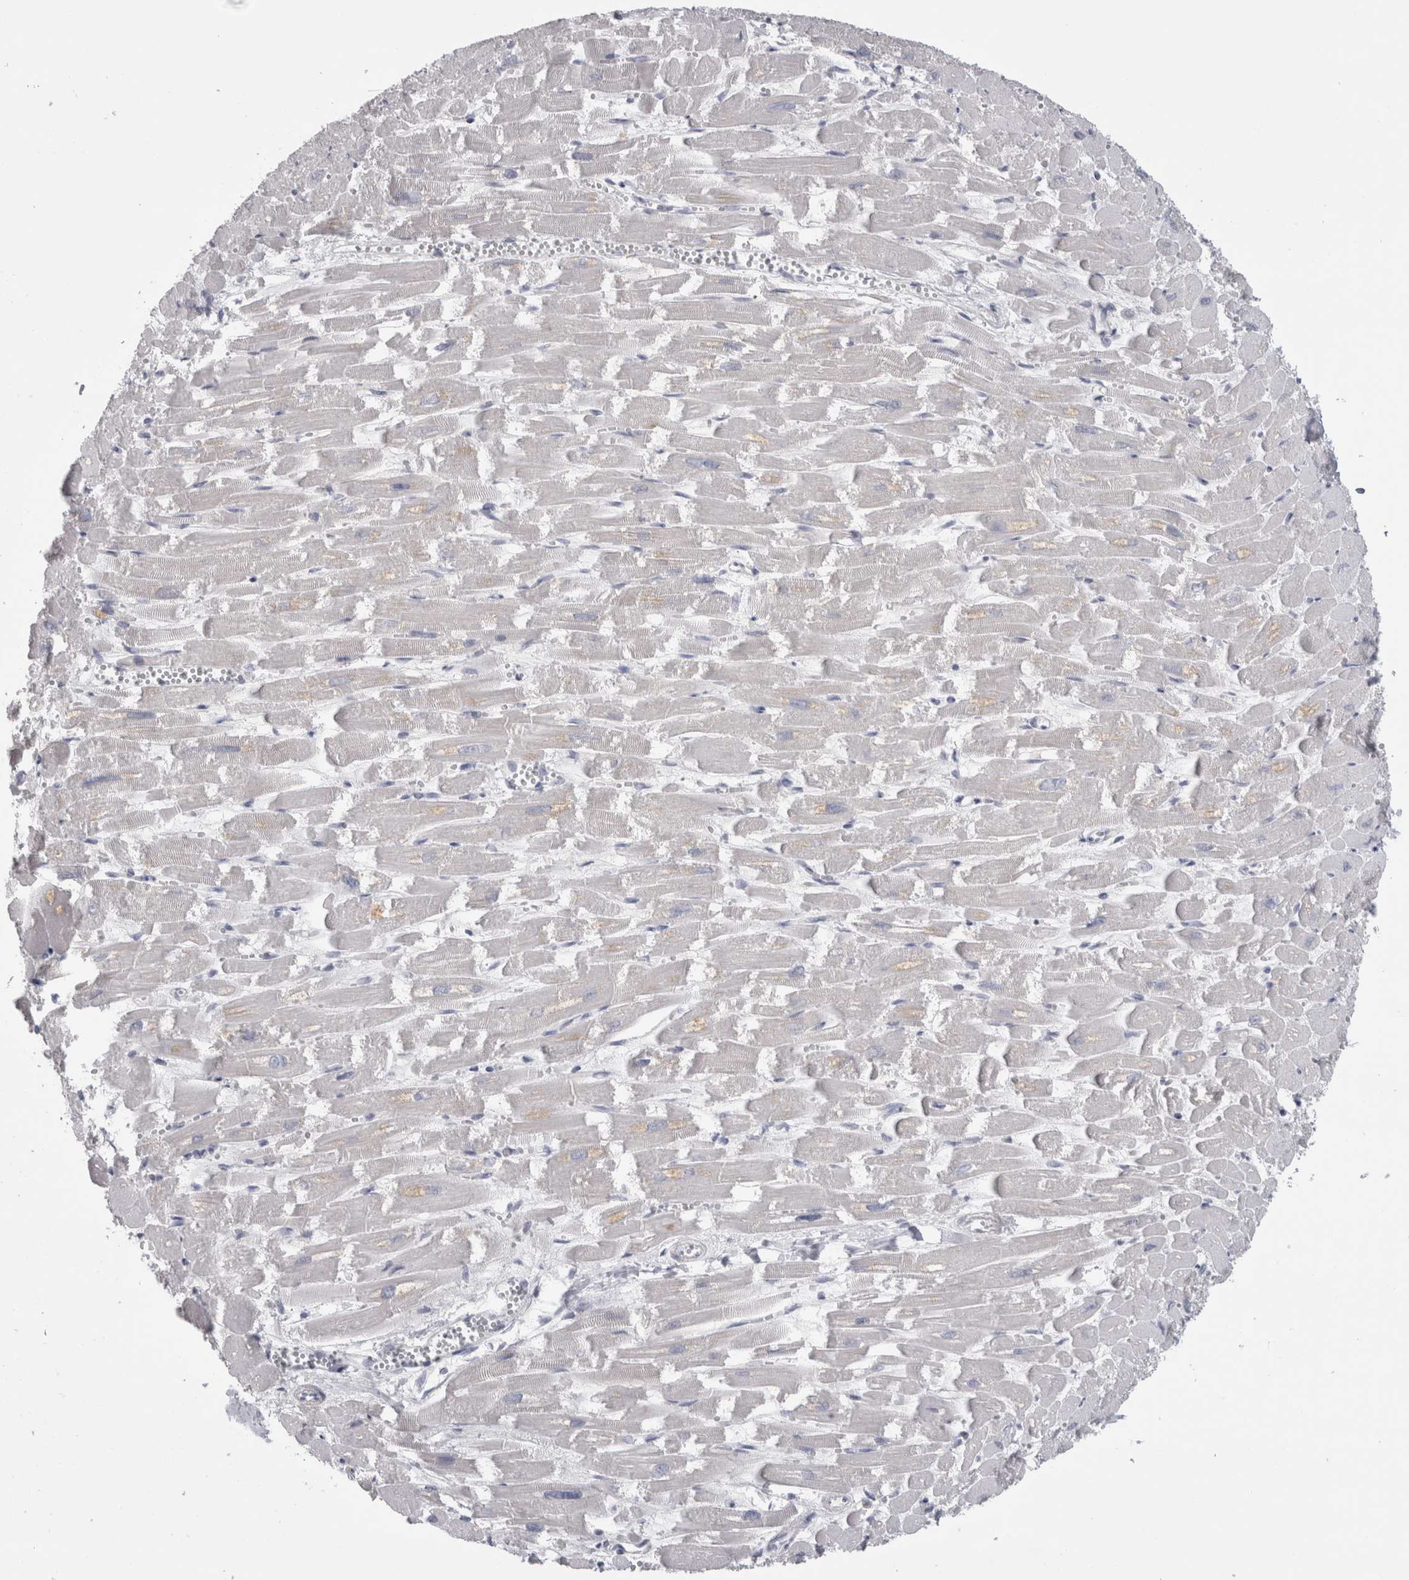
{"staining": {"intensity": "weak", "quantity": "<25%", "location": "cytoplasmic/membranous"}, "tissue": "heart muscle", "cell_type": "Cardiomyocytes", "image_type": "normal", "snomed": [{"axis": "morphology", "description": "Normal tissue, NOS"}, {"axis": "topography", "description": "Heart"}], "caption": "IHC image of unremarkable heart muscle stained for a protein (brown), which displays no positivity in cardiomyocytes.", "gene": "DHRS4", "patient": {"sex": "male", "age": 54}}